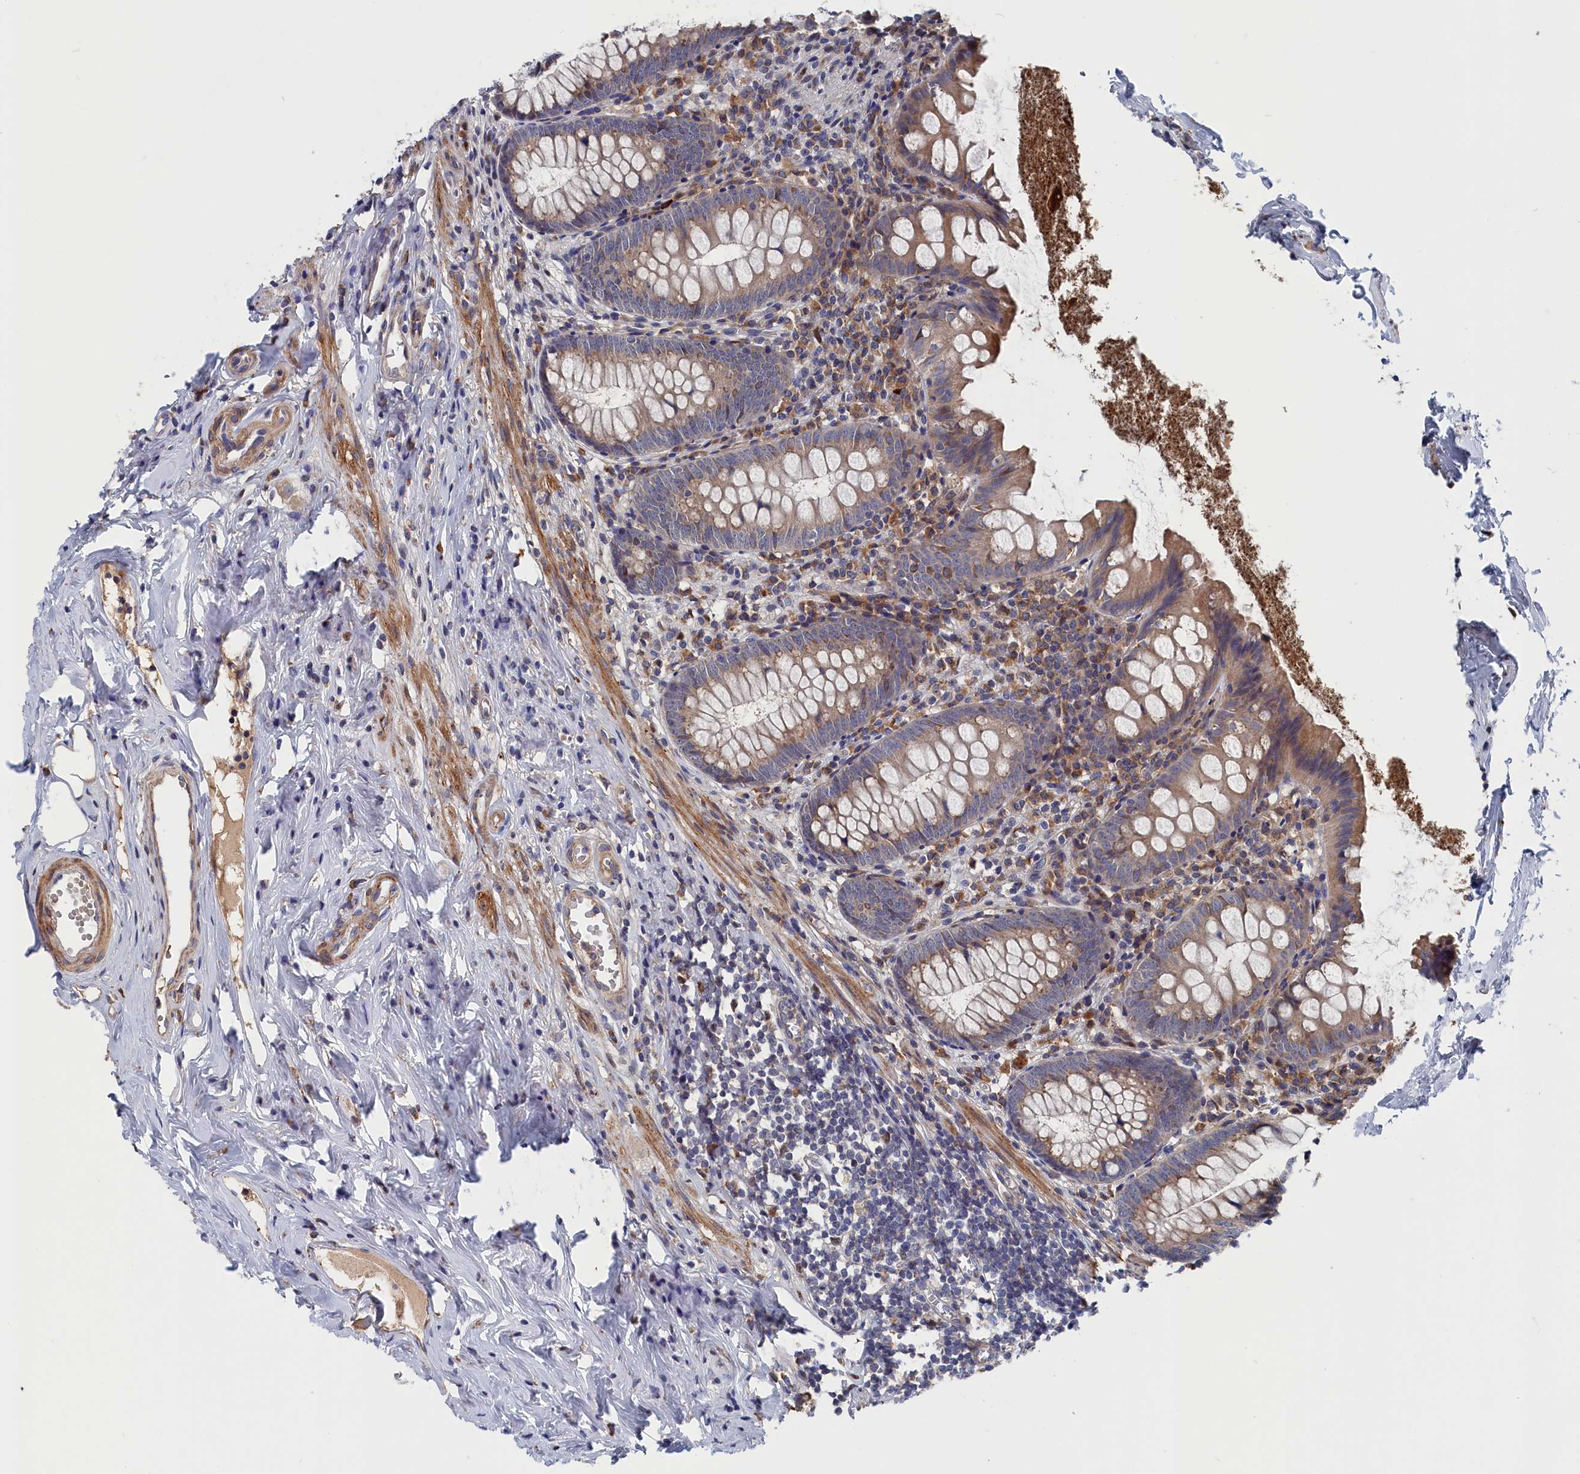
{"staining": {"intensity": "weak", "quantity": ">75%", "location": "cytoplasmic/membranous"}, "tissue": "appendix", "cell_type": "Glandular cells", "image_type": "normal", "snomed": [{"axis": "morphology", "description": "Normal tissue, NOS"}, {"axis": "topography", "description": "Appendix"}], "caption": "Immunohistochemical staining of benign appendix shows weak cytoplasmic/membranous protein positivity in approximately >75% of glandular cells.", "gene": "CYB5D2", "patient": {"sex": "female", "age": 51}}